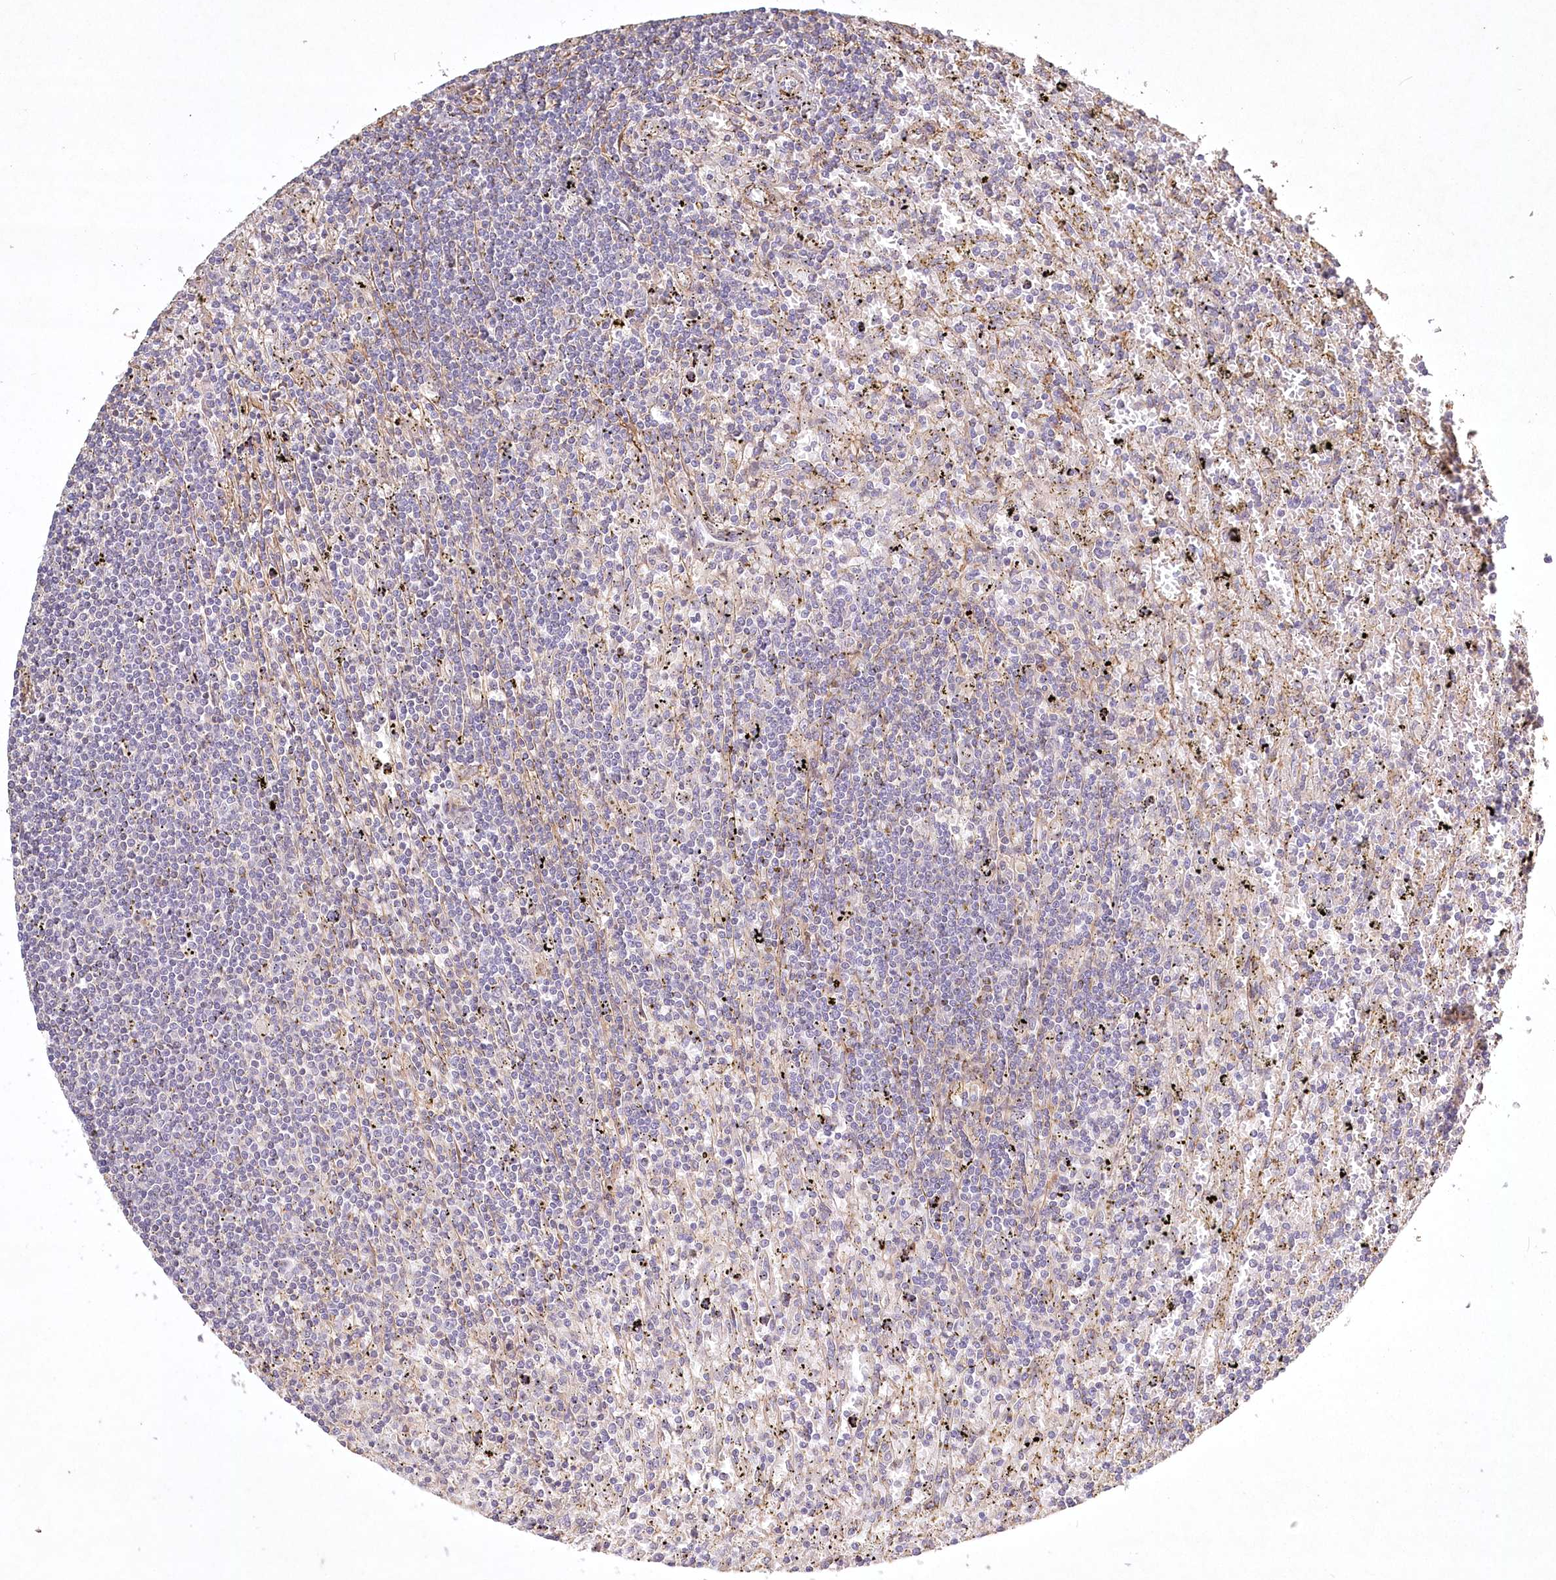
{"staining": {"intensity": "negative", "quantity": "none", "location": "none"}, "tissue": "lymphoma", "cell_type": "Tumor cells", "image_type": "cancer", "snomed": [{"axis": "morphology", "description": "Malignant lymphoma, non-Hodgkin's type, Low grade"}, {"axis": "topography", "description": "Spleen"}], "caption": "A photomicrograph of lymphoma stained for a protein exhibits no brown staining in tumor cells. (IHC, brightfield microscopy, high magnification).", "gene": "INPP4B", "patient": {"sex": "male", "age": 76}}